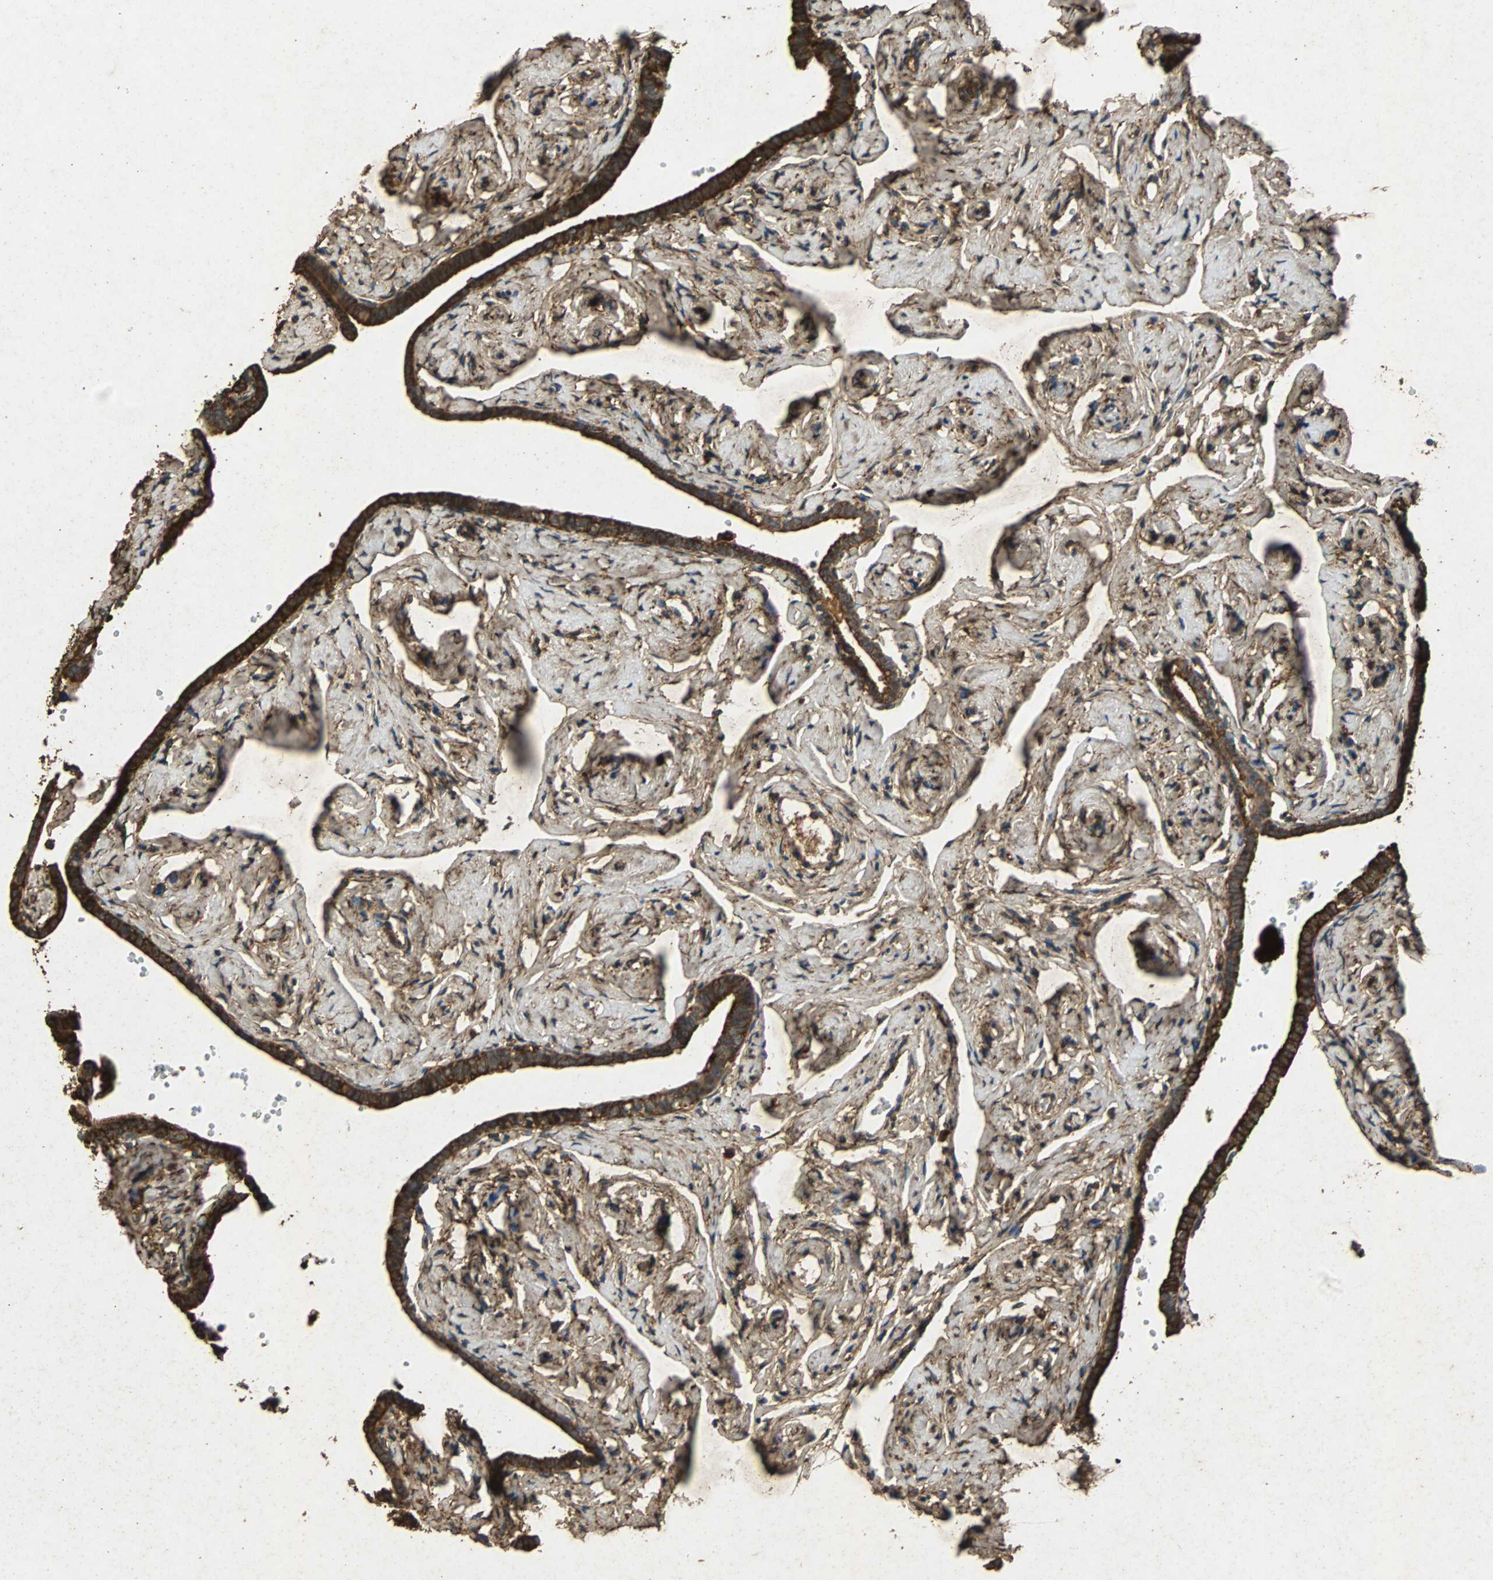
{"staining": {"intensity": "strong", "quantity": ">75%", "location": "cytoplasmic/membranous"}, "tissue": "fallopian tube", "cell_type": "Glandular cells", "image_type": "normal", "snomed": [{"axis": "morphology", "description": "Normal tissue, NOS"}, {"axis": "topography", "description": "Fallopian tube"}], "caption": "Brown immunohistochemical staining in benign fallopian tube reveals strong cytoplasmic/membranous expression in approximately >75% of glandular cells.", "gene": "NAA10", "patient": {"sex": "female", "age": 71}}